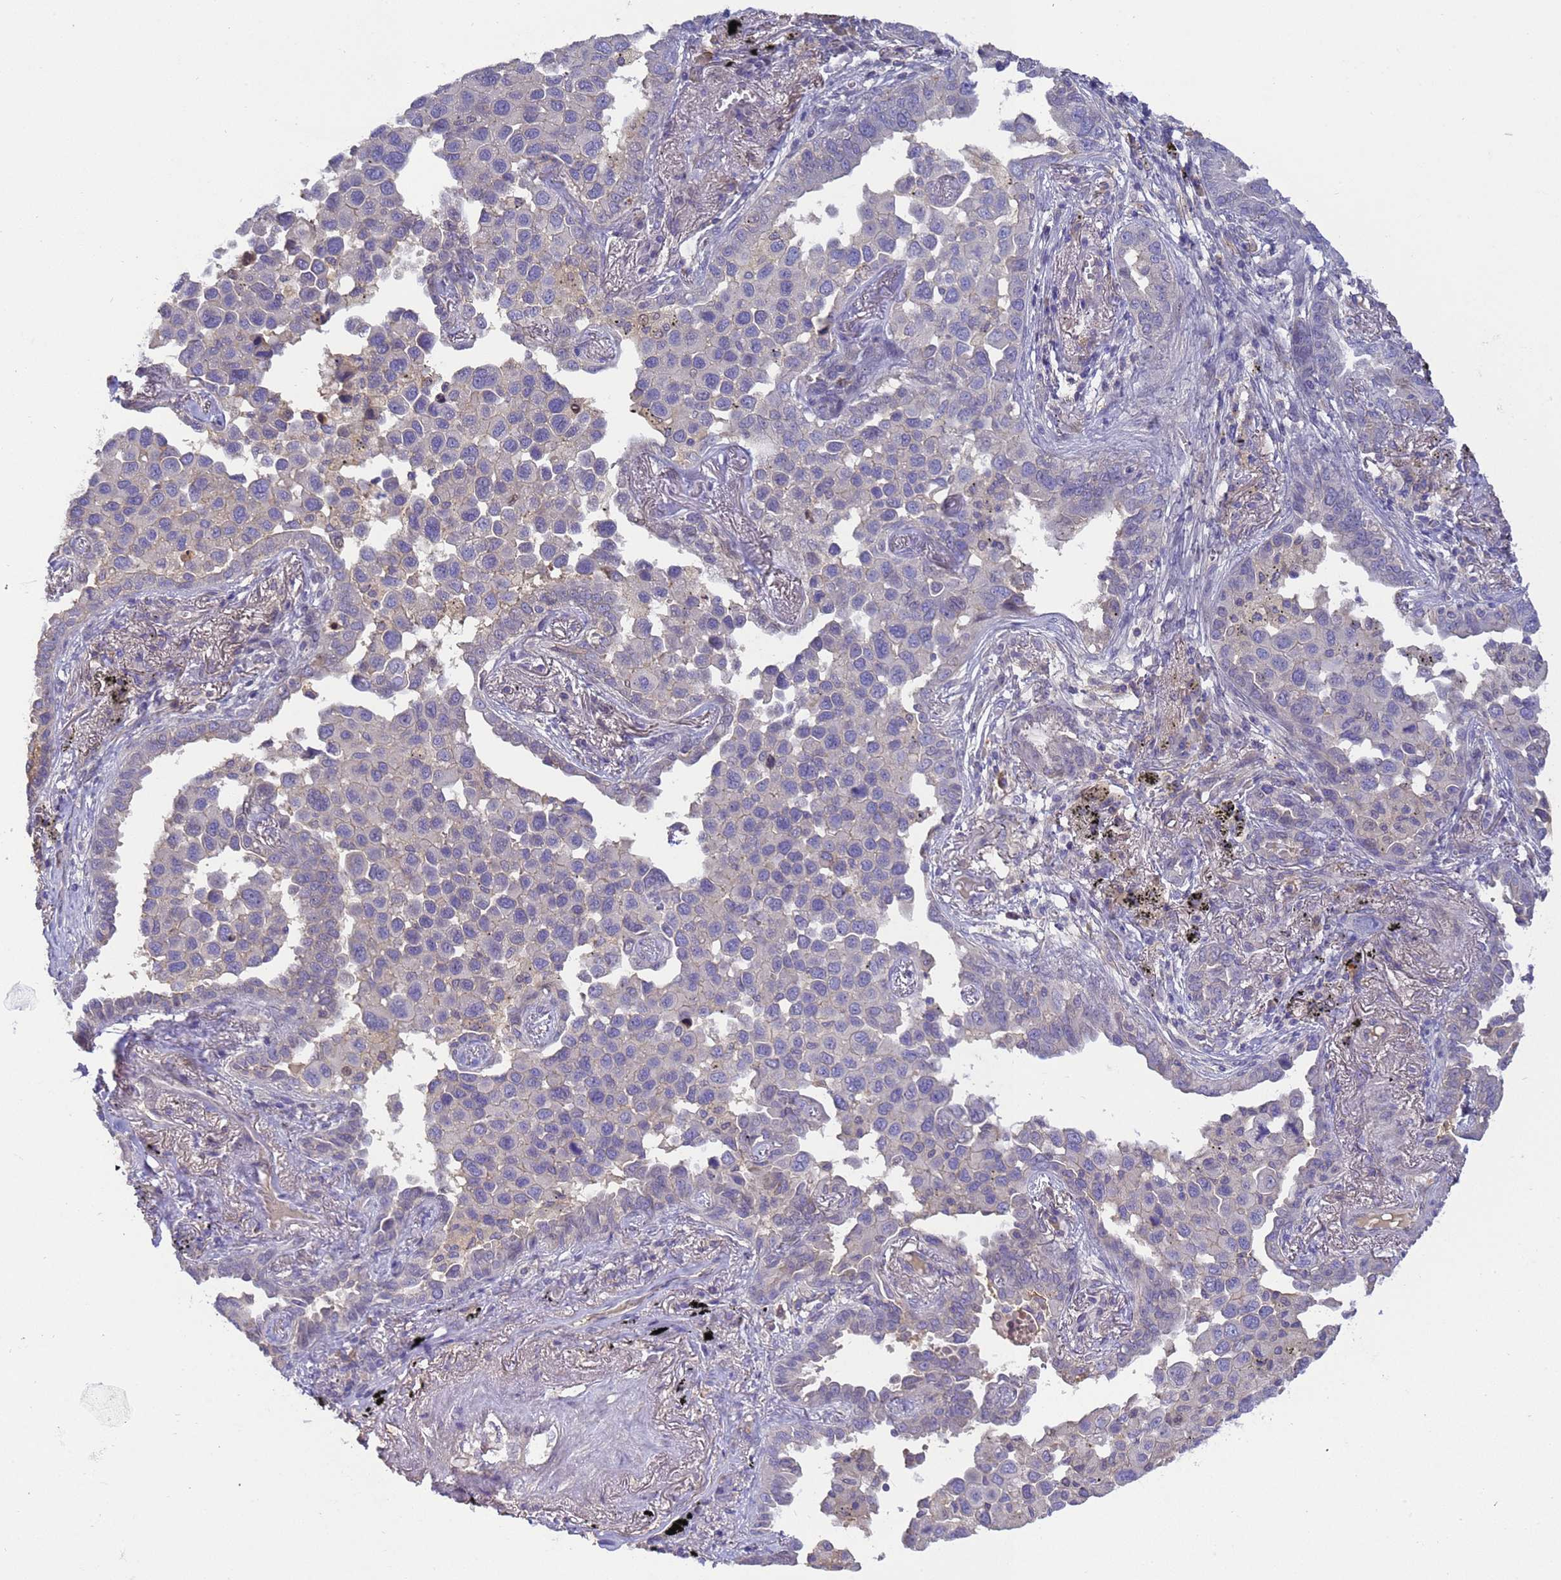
{"staining": {"intensity": "negative", "quantity": "none", "location": "none"}, "tissue": "lung cancer", "cell_type": "Tumor cells", "image_type": "cancer", "snomed": [{"axis": "morphology", "description": "Adenocarcinoma, NOS"}, {"axis": "topography", "description": "Lung"}], "caption": "IHC histopathology image of neoplastic tissue: human lung adenocarcinoma stained with DAB (3,3'-diaminobenzidine) shows no significant protein positivity in tumor cells.", "gene": "TBCD", "patient": {"sex": "male", "age": 67}}